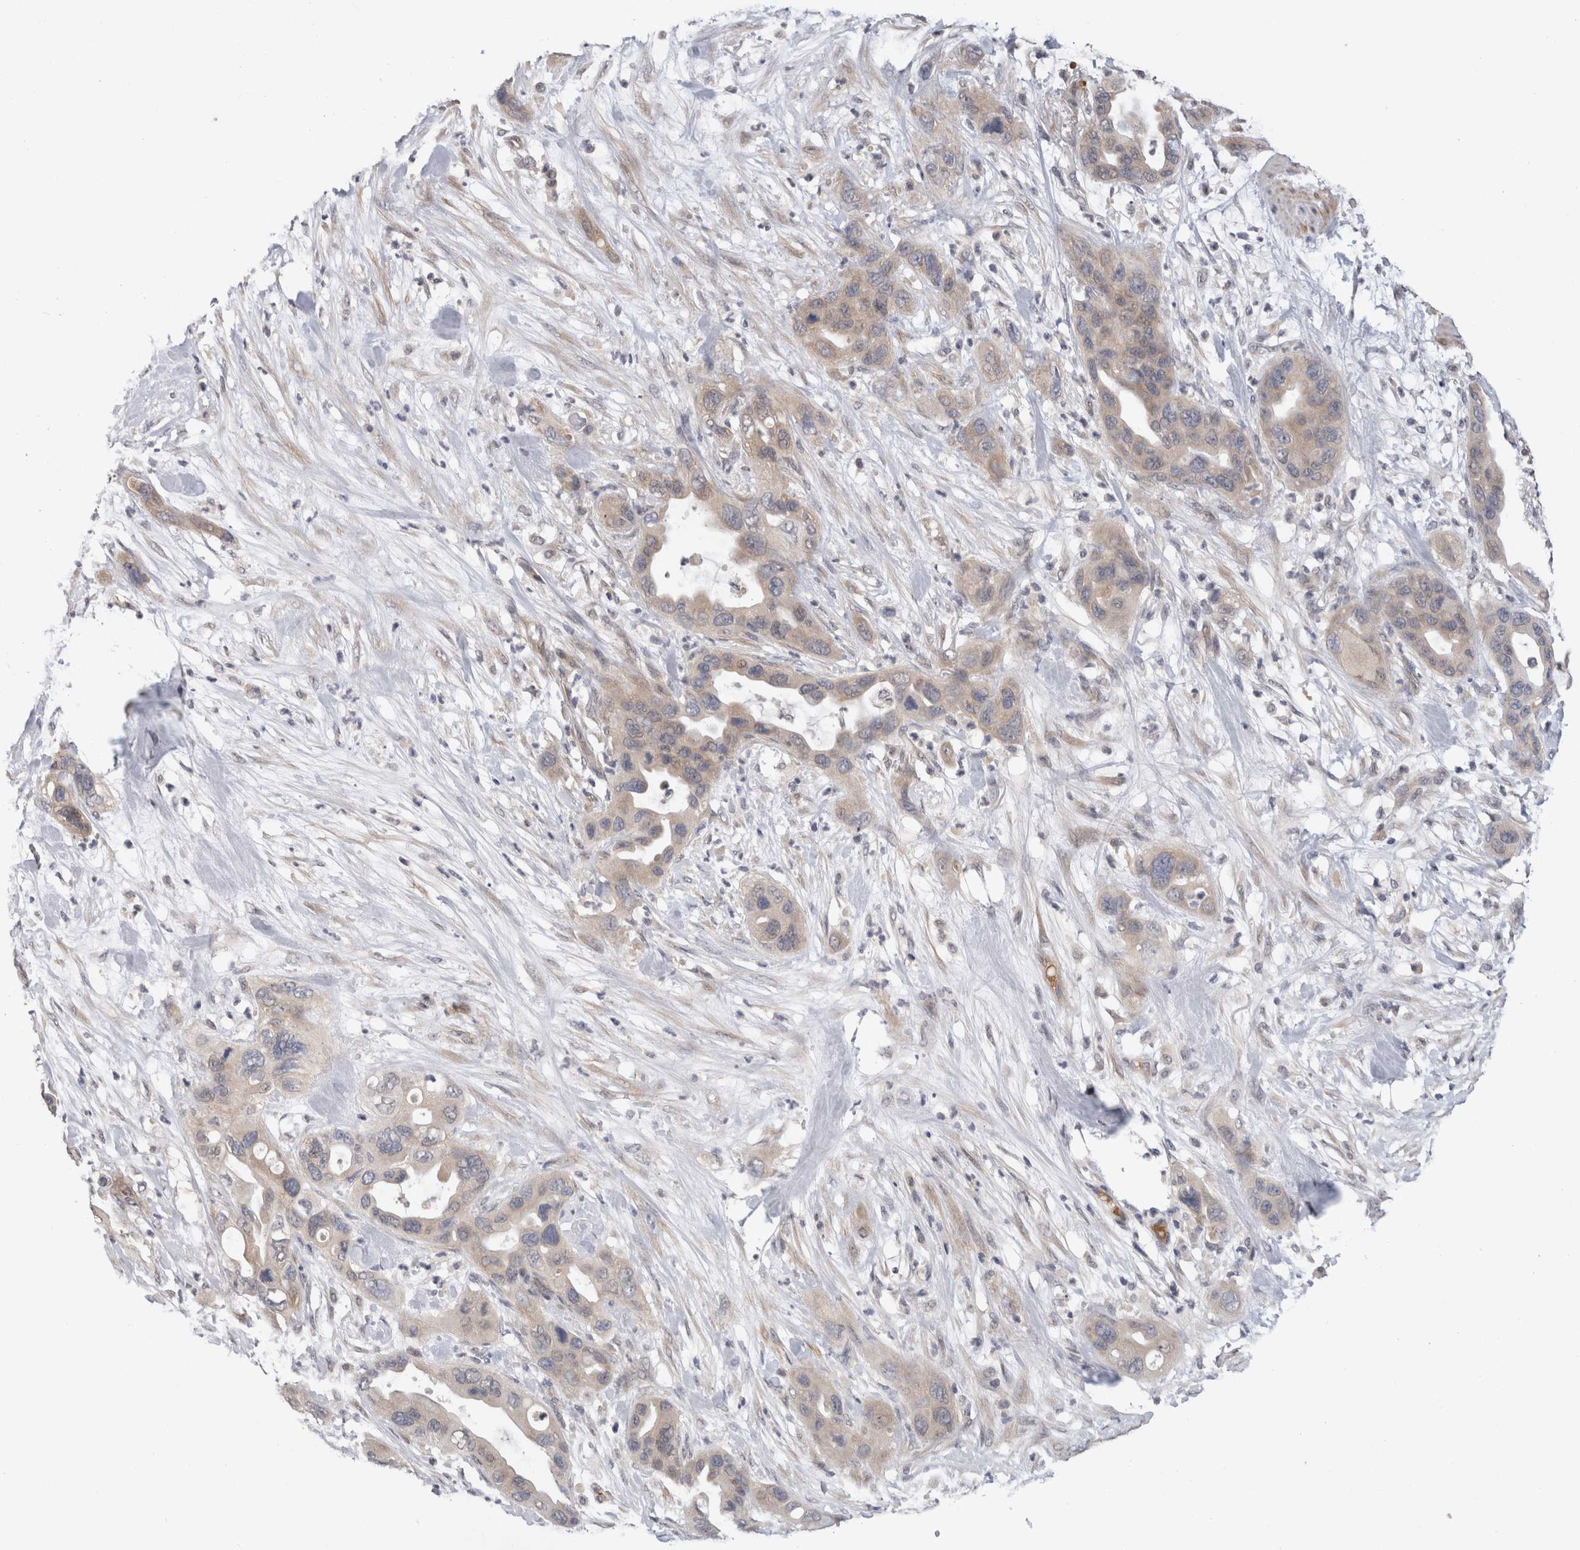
{"staining": {"intensity": "weak", "quantity": "25%-75%", "location": "cytoplasmic/membranous"}, "tissue": "pancreatic cancer", "cell_type": "Tumor cells", "image_type": "cancer", "snomed": [{"axis": "morphology", "description": "Adenocarcinoma, NOS"}, {"axis": "topography", "description": "Pancreas"}], "caption": "Pancreatic cancer stained with immunohistochemistry (IHC) exhibits weak cytoplasmic/membranous staining in about 25%-75% of tumor cells.", "gene": "CRYBG1", "patient": {"sex": "female", "age": 71}}